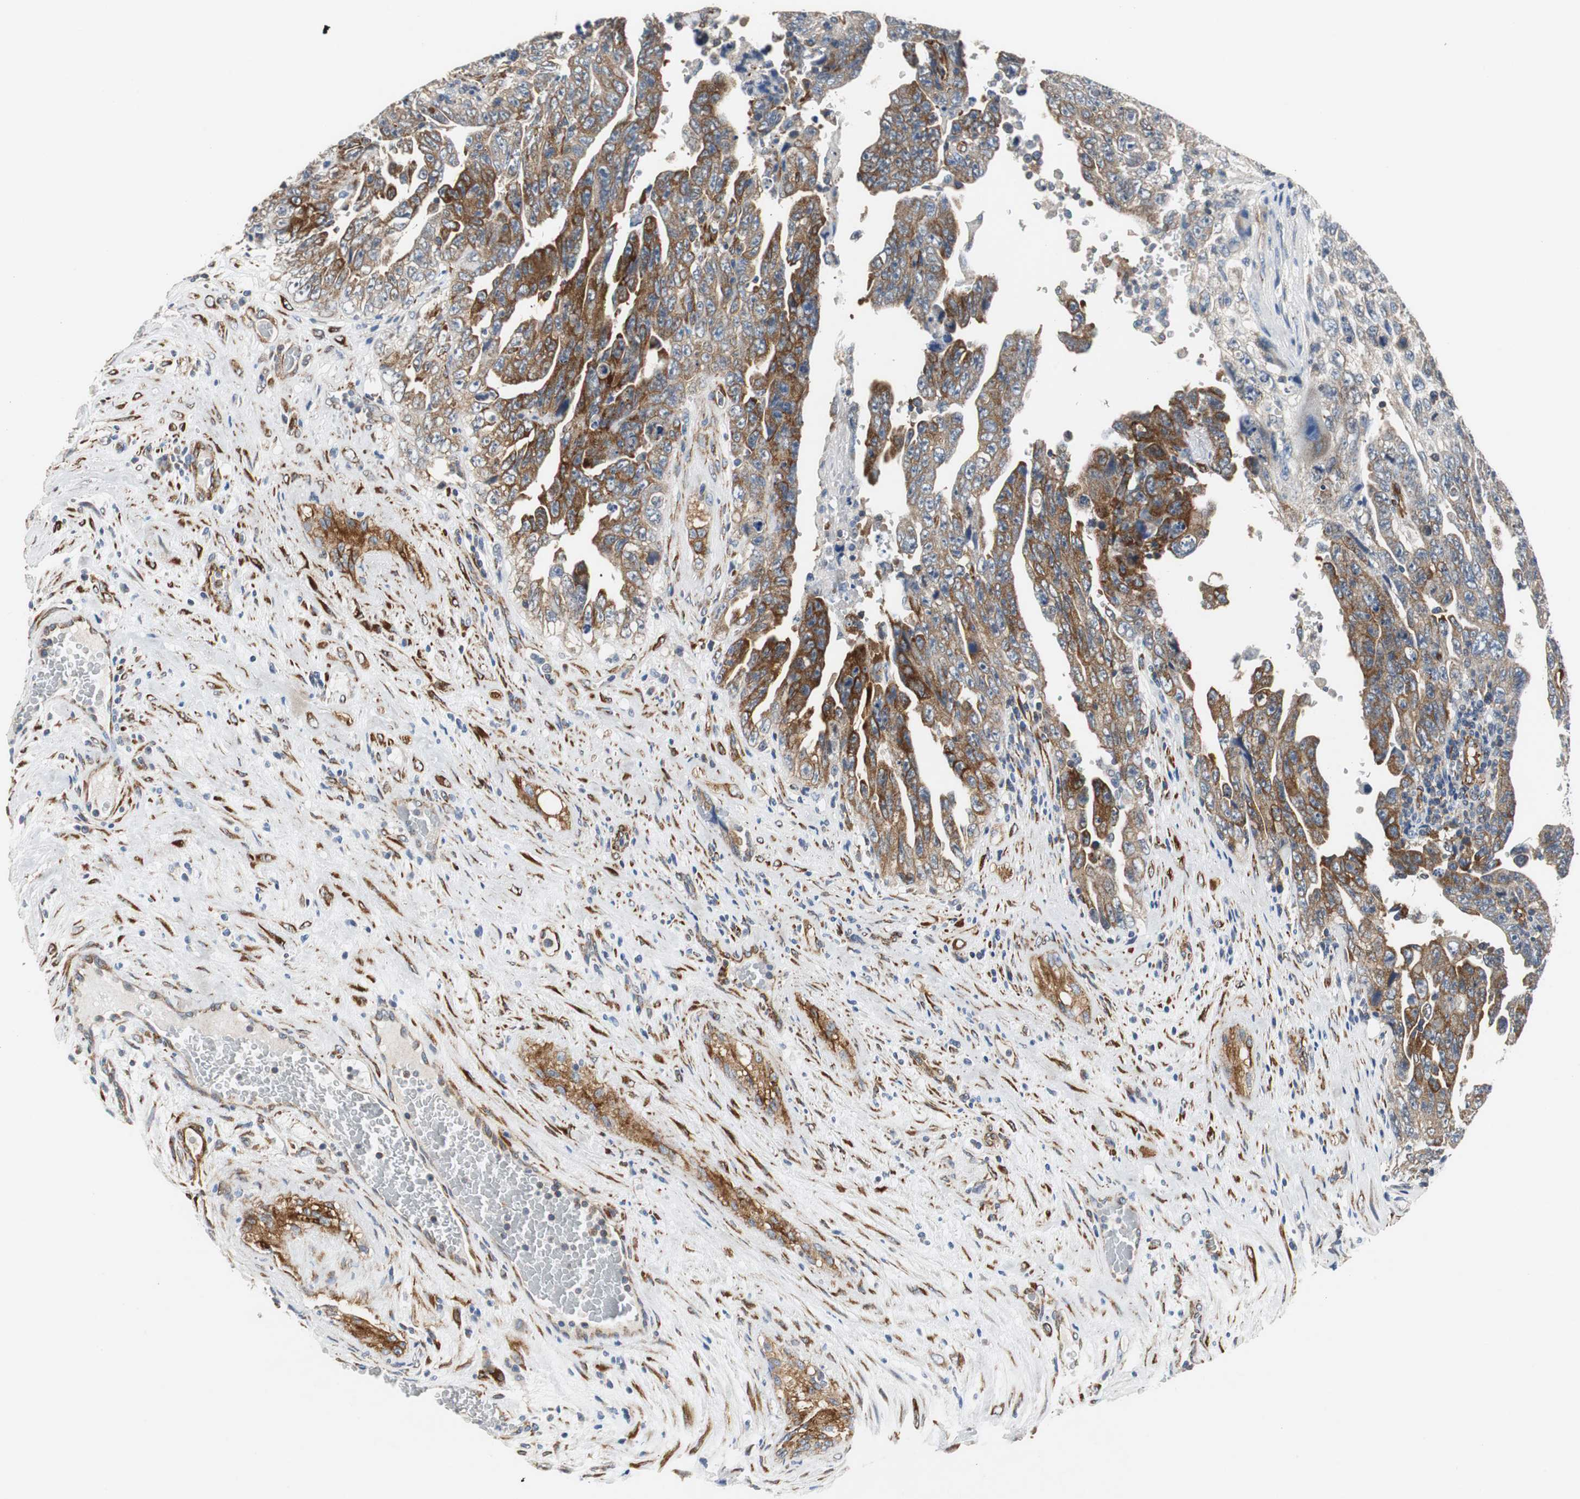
{"staining": {"intensity": "moderate", "quantity": ">75%", "location": "cytoplasmic/membranous"}, "tissue": "testis cancer", "cell_type": "Tumor cells", "image_type": "cancer", "snomed": [{"axis": "morphology", "description": "Carcinoma, Embryonal, NOS"}, {"axis": "topography", "description": "Testis"}], "caption": "Protein analysis of testis cancer tissue displays moderate cytoplasmic/membranous expression in approximately >75% of tumor cells.", "gene": "ISCU", "patient": {"sex": "male", "age": 28}}